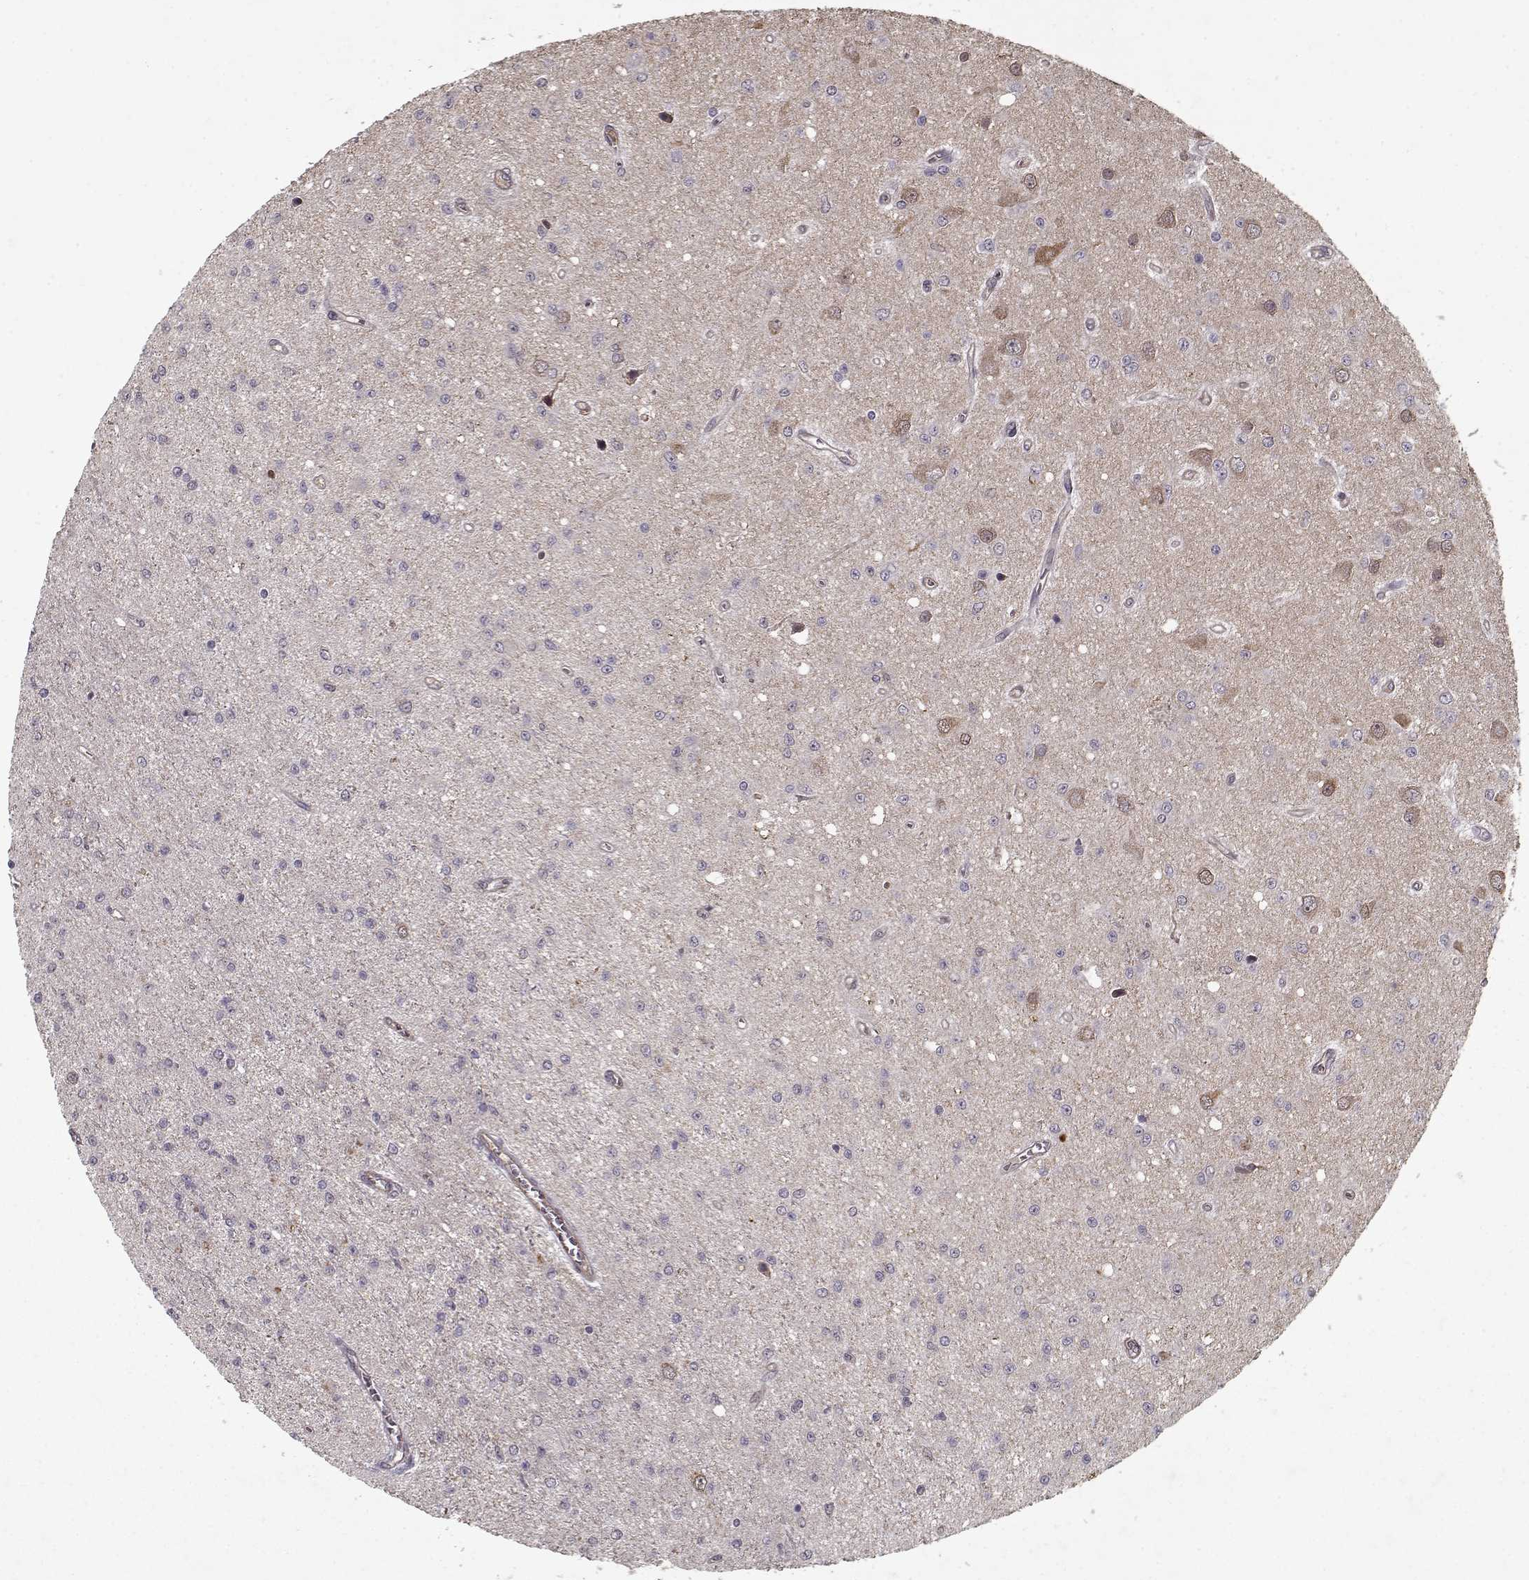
{"staining": {"intensity": "negative", "quantity": "none", "location": "none"}, "tissue": "glioma", "cell_type": "Tumor cells", "image_type": "cancer", "snomed": [{"axis": "morphology", "description": "Glioma, malignant, Low grade"}, {"axis": "topography", "description": "Brain"}], "caption": "This is an immunohistochemistry (IHC) histopathology image of low-grade glioma (malignant). There is no expression in tumor cells.", "gene": "PPP1R12A", "patient": {"sex": "female", "age": 45}}